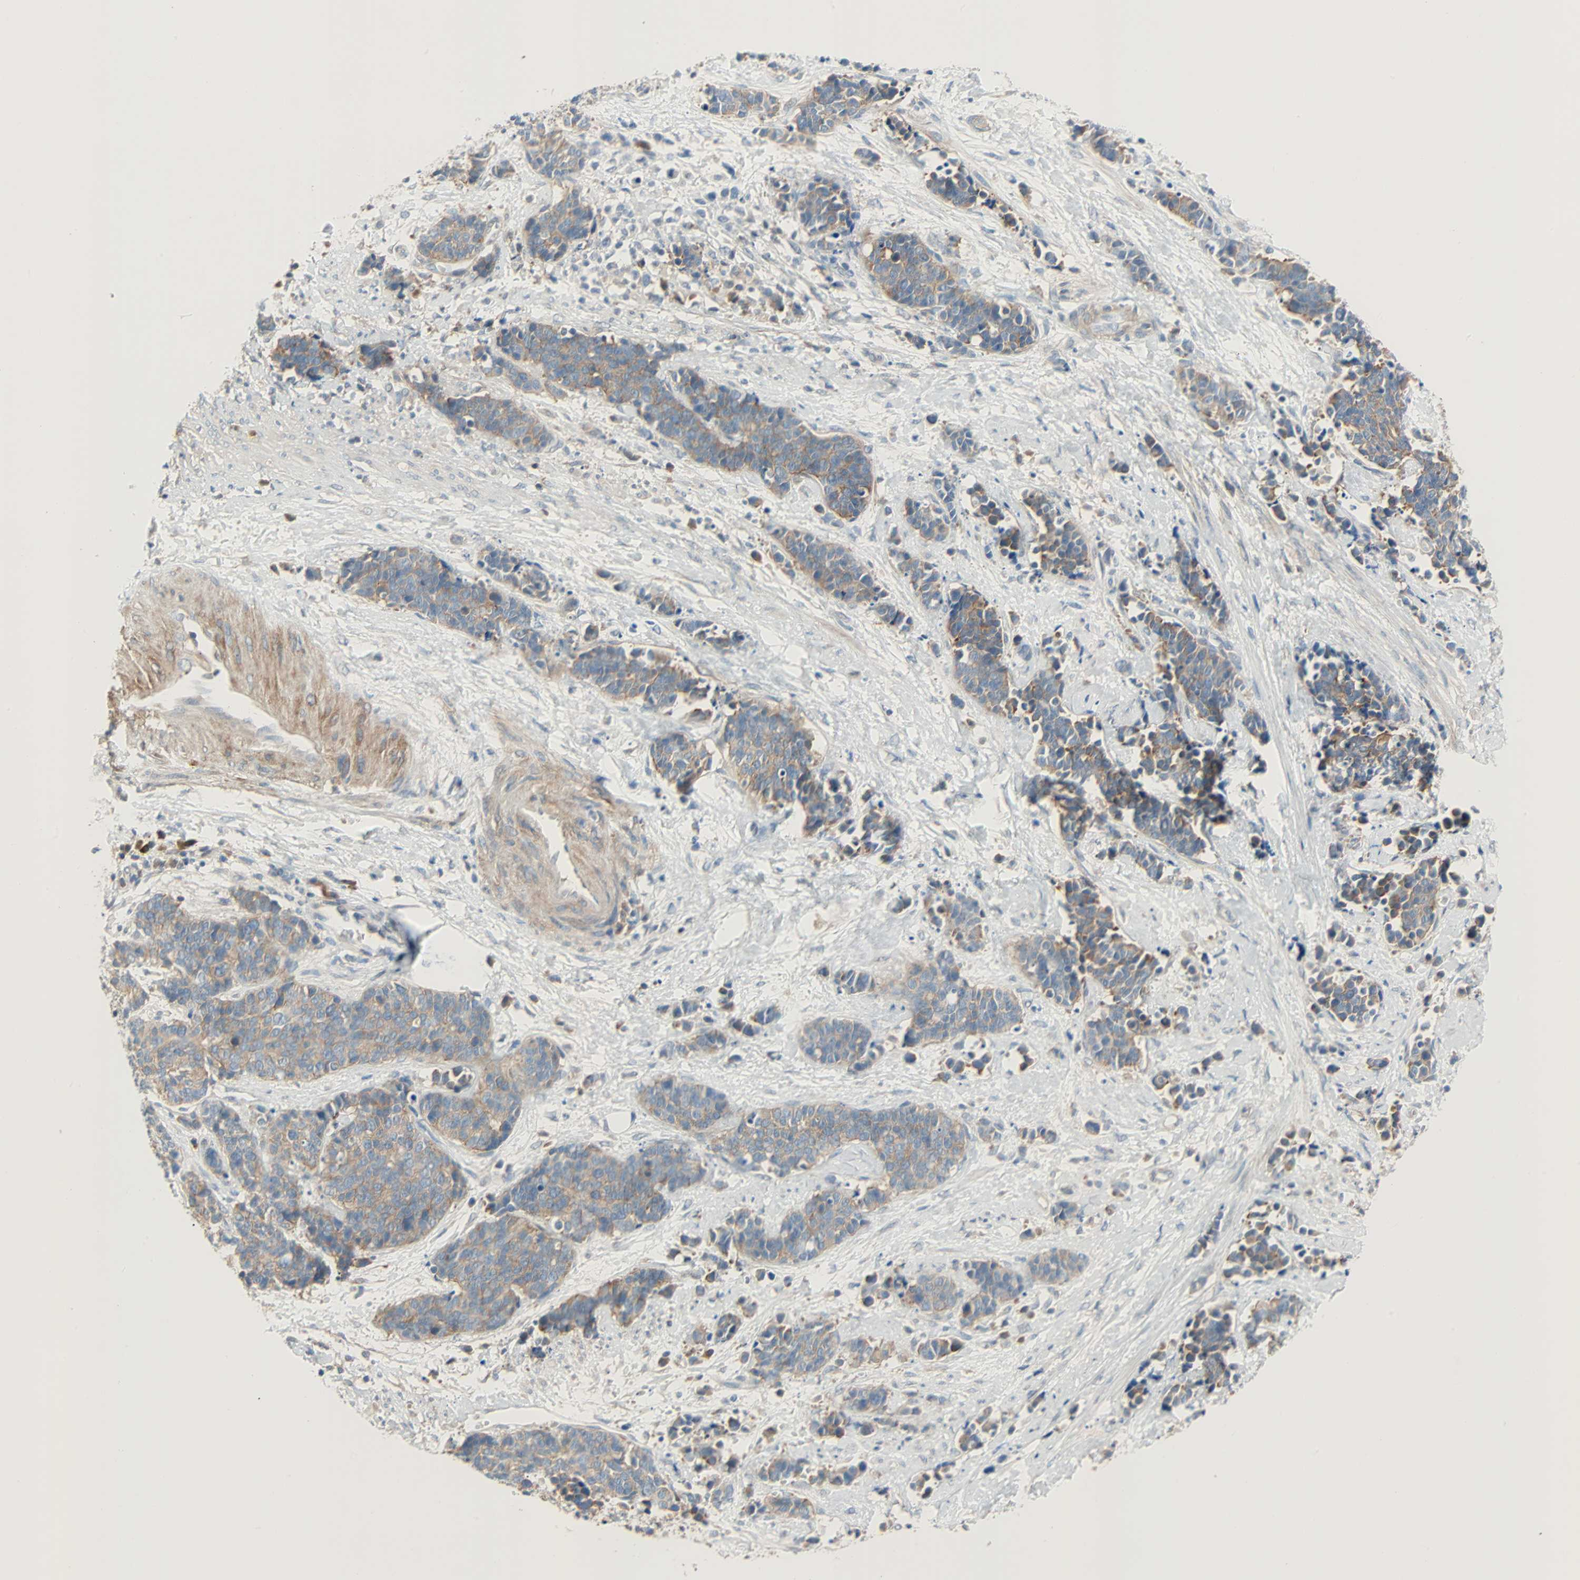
{"staining": {"intensity": "moderate", "quantity": ">75%", "location": "cytoplasmic/membranous"}, "tissue": "cervical cancer", "cell_type": "Tumor cells", "image_type": "cancer", "snomed": [{"axis": "morphology", "description": "Squamous cell carcinoma, NOS"}, {"axis": "topography", "description": "Cervix"}], "caption": "Protein expression analysis of squamous cell carcinoma (cervical) reveals moderate cytoplasmic/membranous staining in about >75% of tumor cells.", "gene": "TNFRSF12A", "patient": {"sex": "female", "age": 35}}